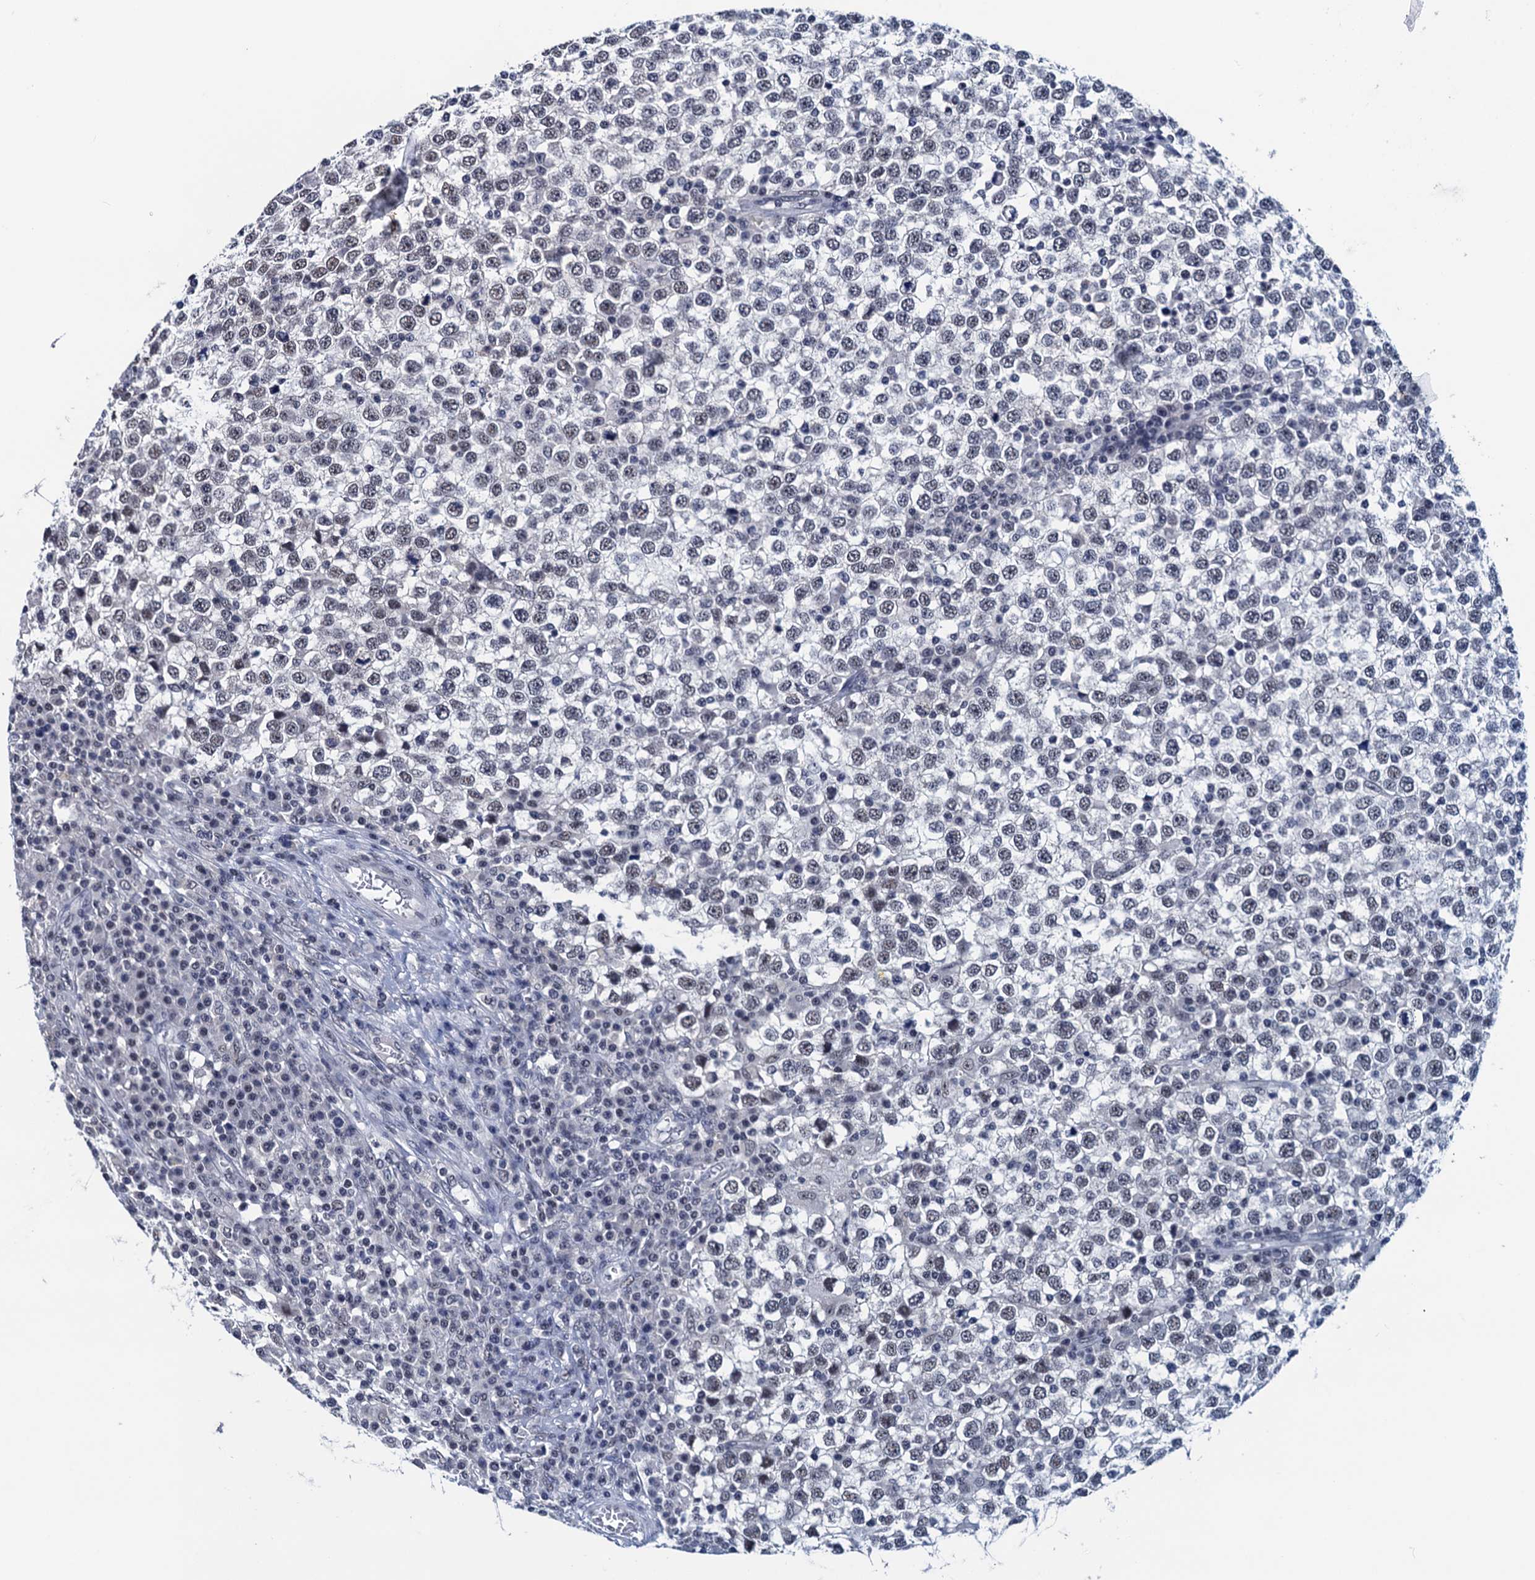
{"staining": {"intensity": "negative", "quantity": "none", "location": "none"}, "tissue": "testis cancer", "cell_type": "Tumor cells", "image_type": "cancer", "snomed": [{"axis": "morphology", "description": "Seminoma, NOS"}, {"axis": "topography", "description": "Testis"}], "caption": "Seminoma (testis) was stained to show a protein in brown. There is no significant staining in tumor cells.", "gene": "FNBP4", "patient": {"sex": "male", "age": 65}}